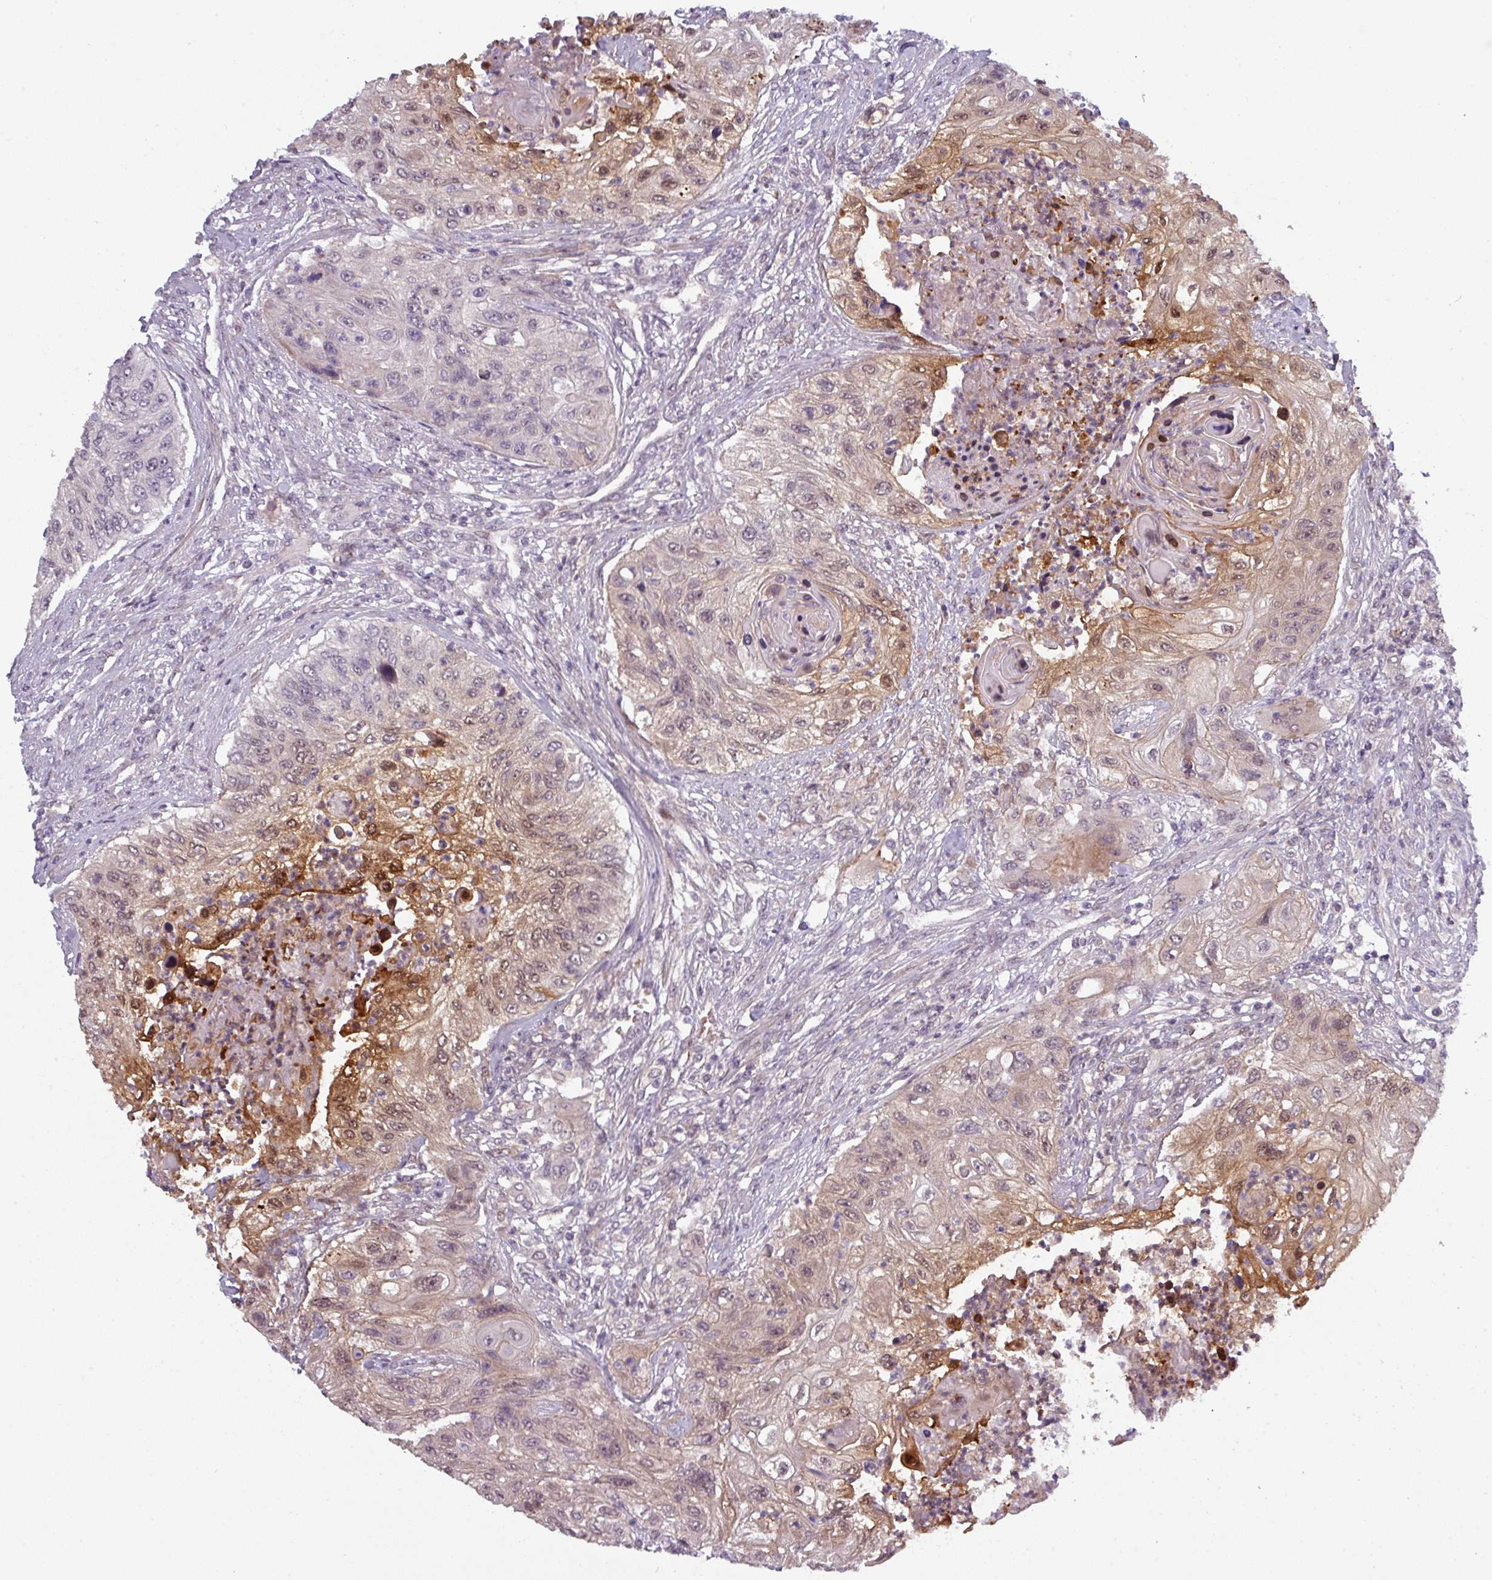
{"staining": {"intensity": "moderate", "quantity": "25%-75%", "location": "cytoplasmic/membranous,nuclear"}, "tissue": "urothelial cancer", "cell_type": "Tumor cells", "image_type": "cancer", "snomed": [{"axis": "morphology", "description": "Urothelial carcinoma, High grade"}, {"axis": "topography", "description": "Urinary bladder"}], "caption": "Immunohistochemical staining of human urothelial cancer reveals medium levels of moderate cytoplasmic/membranous and nuclear protein positivity in about 25%-75% of tumor cells.", "gene": "PRAMEF12", "patient": {"sex": "female", "age": 60}}